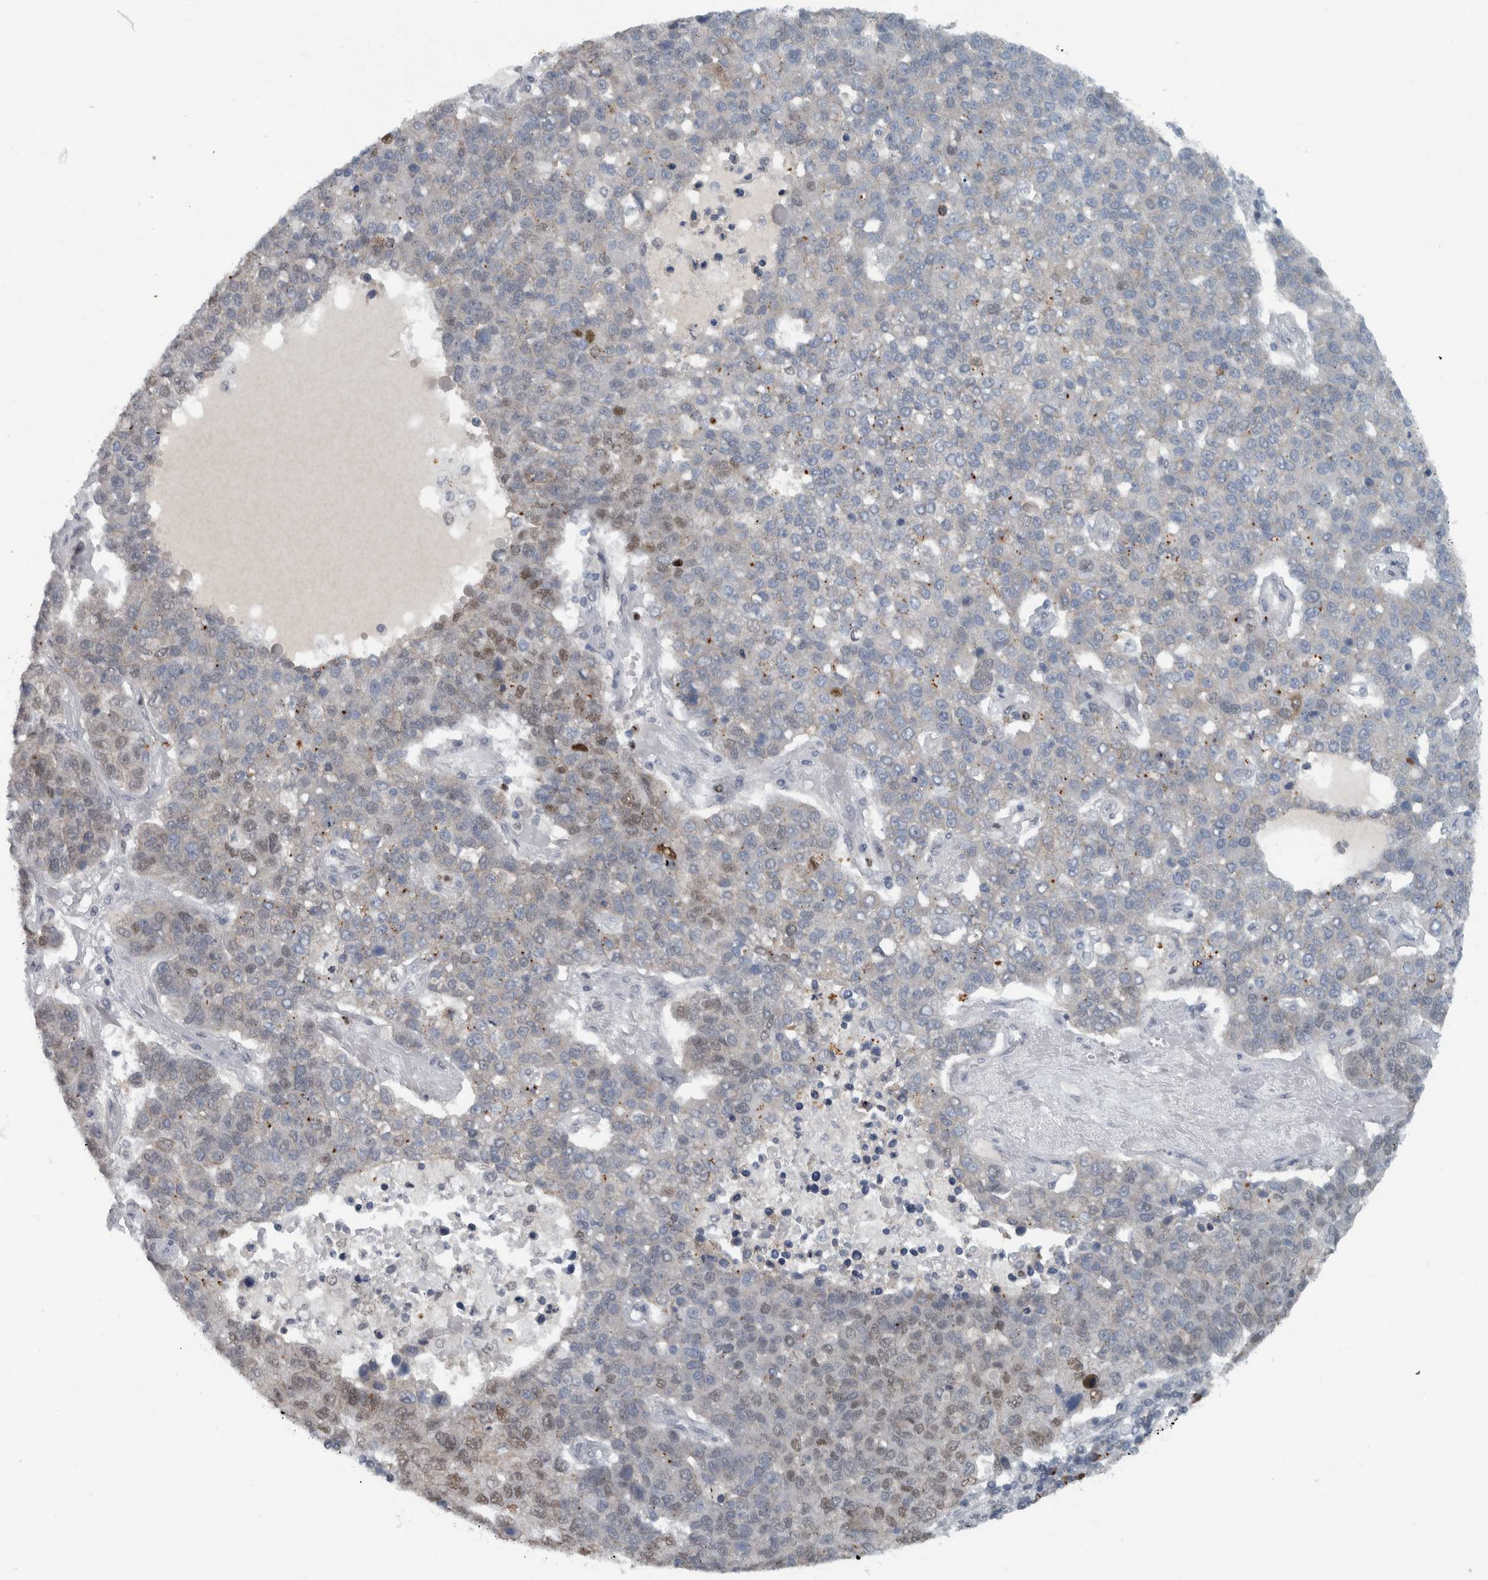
{"staining": {"intensity": "weak", "quantity": "<25%", "location": "nuclear"}, "tissue": "pancreatic cancer", "cell_type": "Tumor cells", "image_type": "cancer", "snomed": [{"axis": "morphology", "description": "Adenocarcinoma, NOS"}, {"axis": "topography", "description": "Pancreas"}], "caption": "DAB (3,3'-diaminobenzidine) immunohistochemical staining of pancreatic cancer (adenocarcinoma) shows no significant expression in tumor cells.", "gene": "ADPRM", "patient": {"sex": "female", "age": 61}}